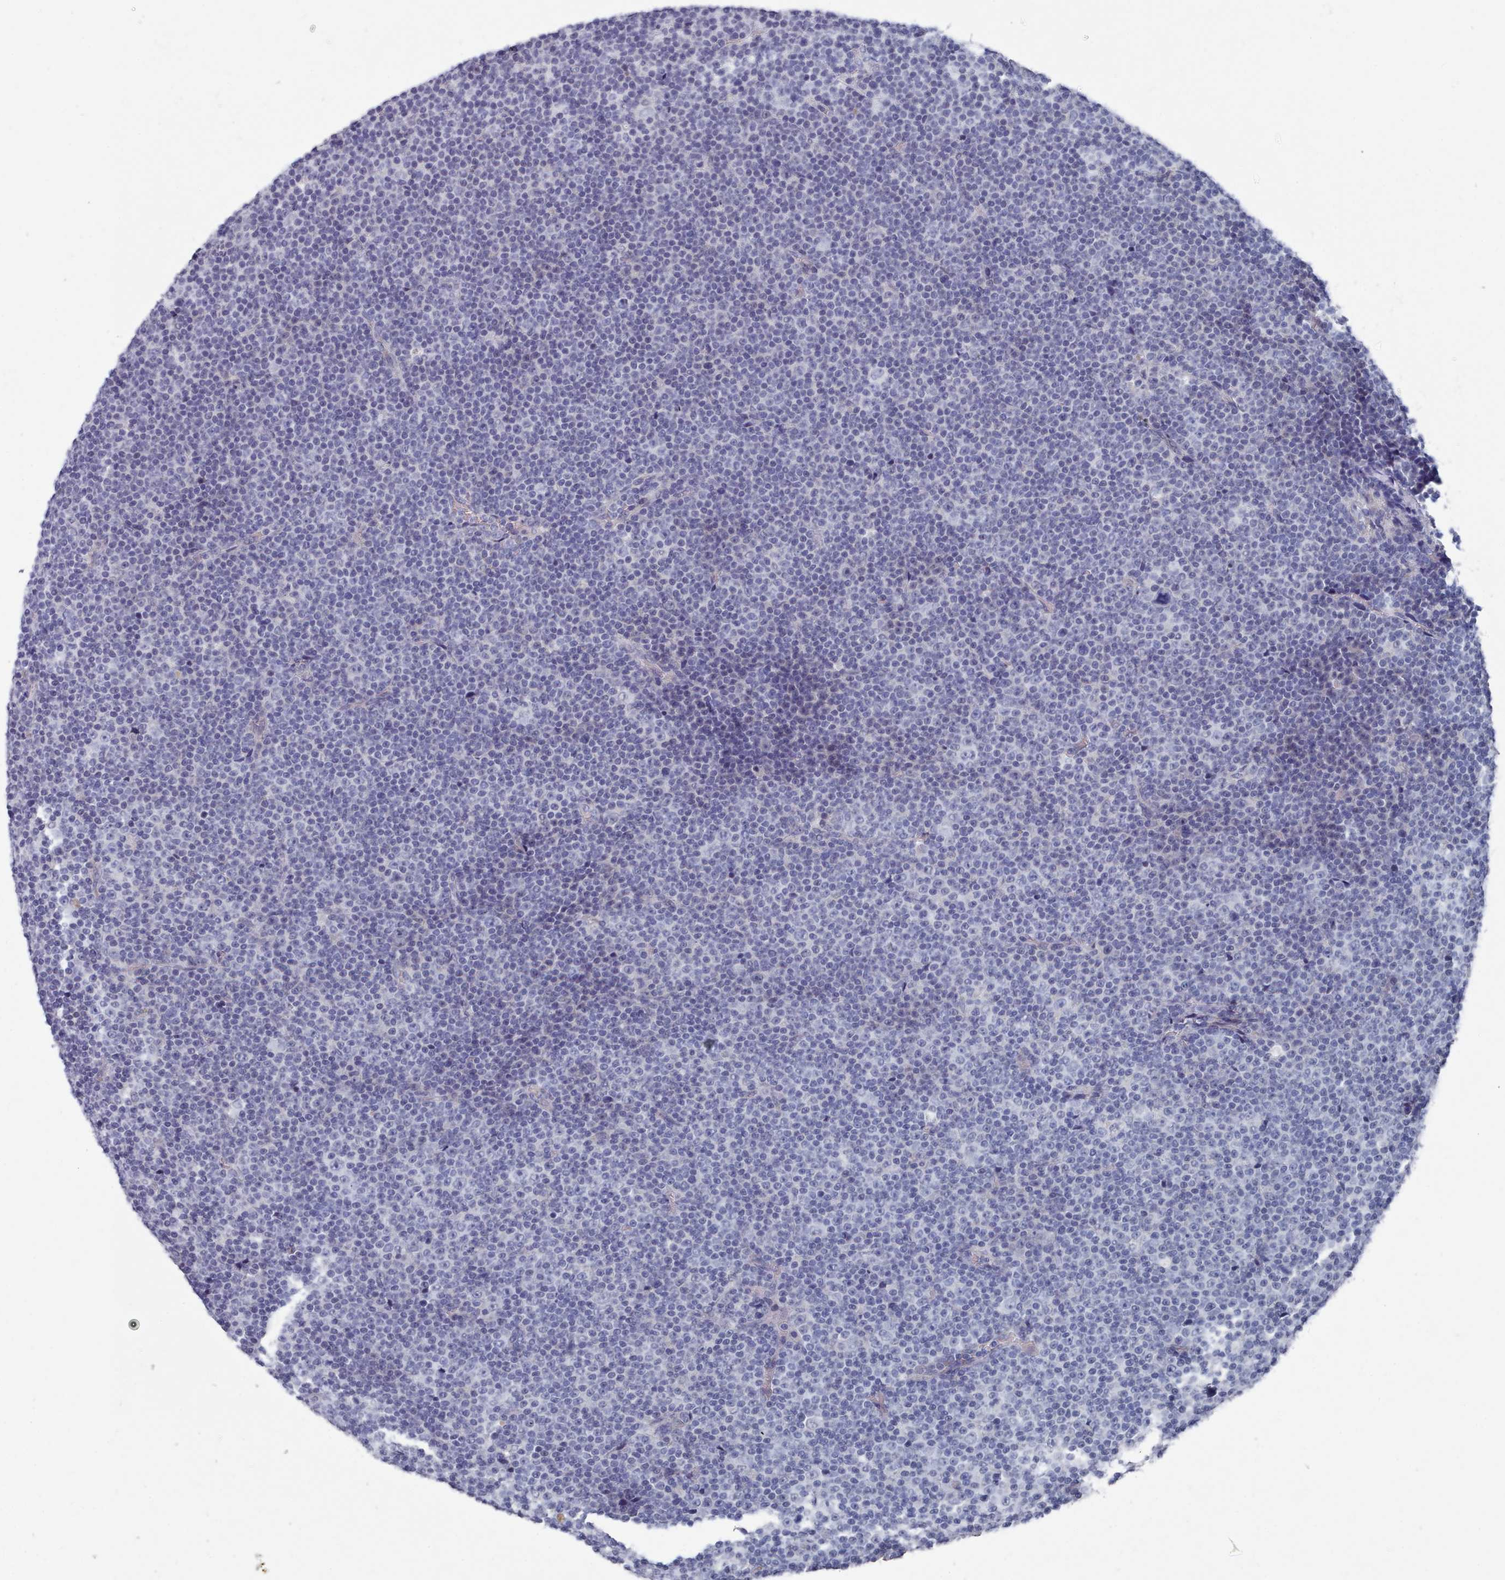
{"staining": {"intensity": "negative", "quantity": "none", "location": "none"}, "tissue": "lymphoma", "cell_type": "Tumor cells", "image_type": "cancer", "snomed": [{"axis": "morphology", "description": "Malignant lymphoma, non-Hodgkin's type, Low grade"}, {"axis": "topography", "description": "Lymph node"}], "caption": "Lymphoma was stained to show a protein in brown. There is no significant staining in tumor cells.", "gene": "ACAD11", "patient": {"sex": "female", "age": 67}}